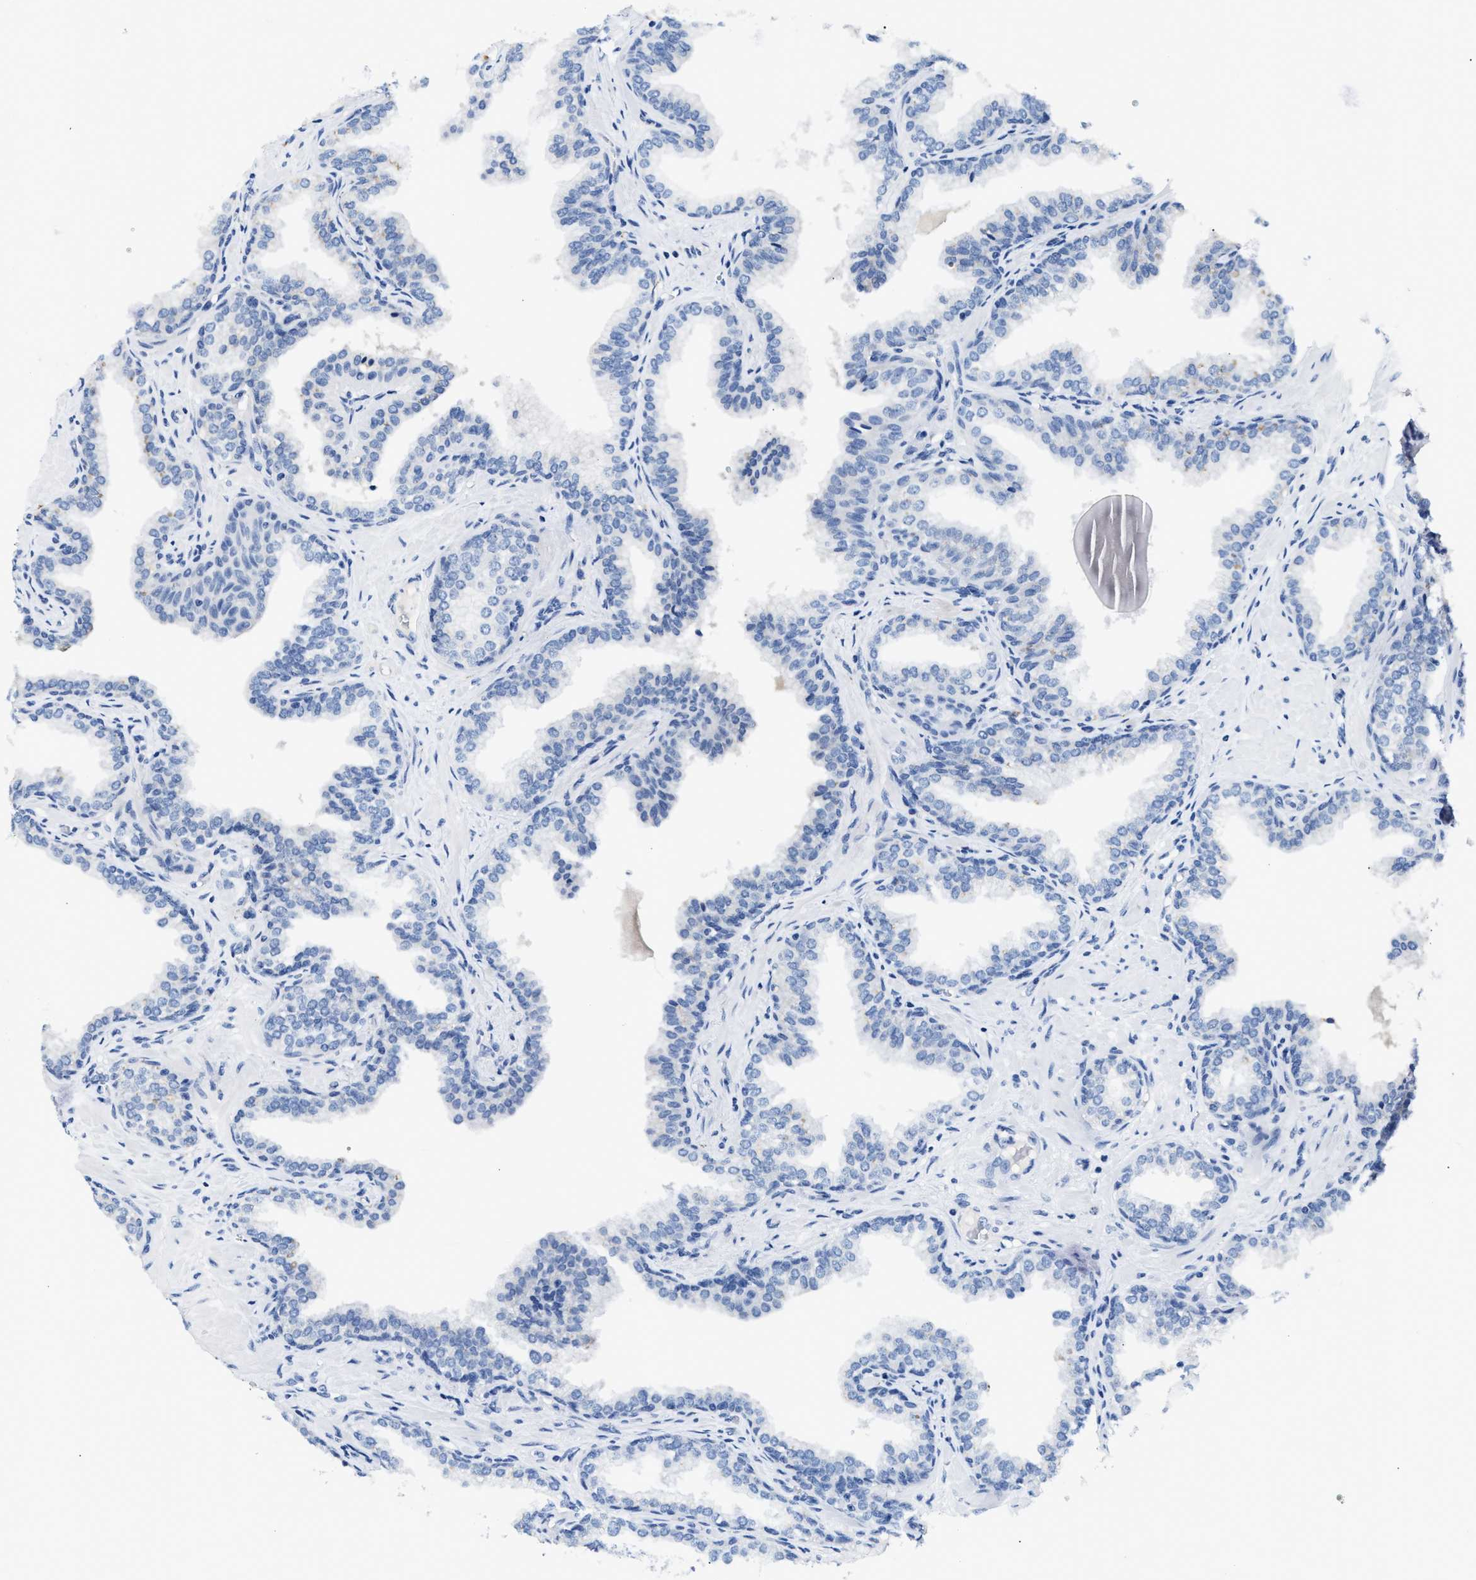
{"staining": {"intensity": "negative", "quantity": "none", "location": "none"}, "tissue": "prostate cancer", "cell_type": "Tumor cells", "image_type": "cancer", "snomed": [{"axis": "morphology", "description": "Adenocarcinoma, High grade"}, {"axis": "topography", "description": "Prostate"}], "caption": "Immunohistochemistry (IHC) of prostate cancer demonstrates no expression in tumor cells.", "gene": "IL17RC", "patient": {"sex": "male", "age": 52}}